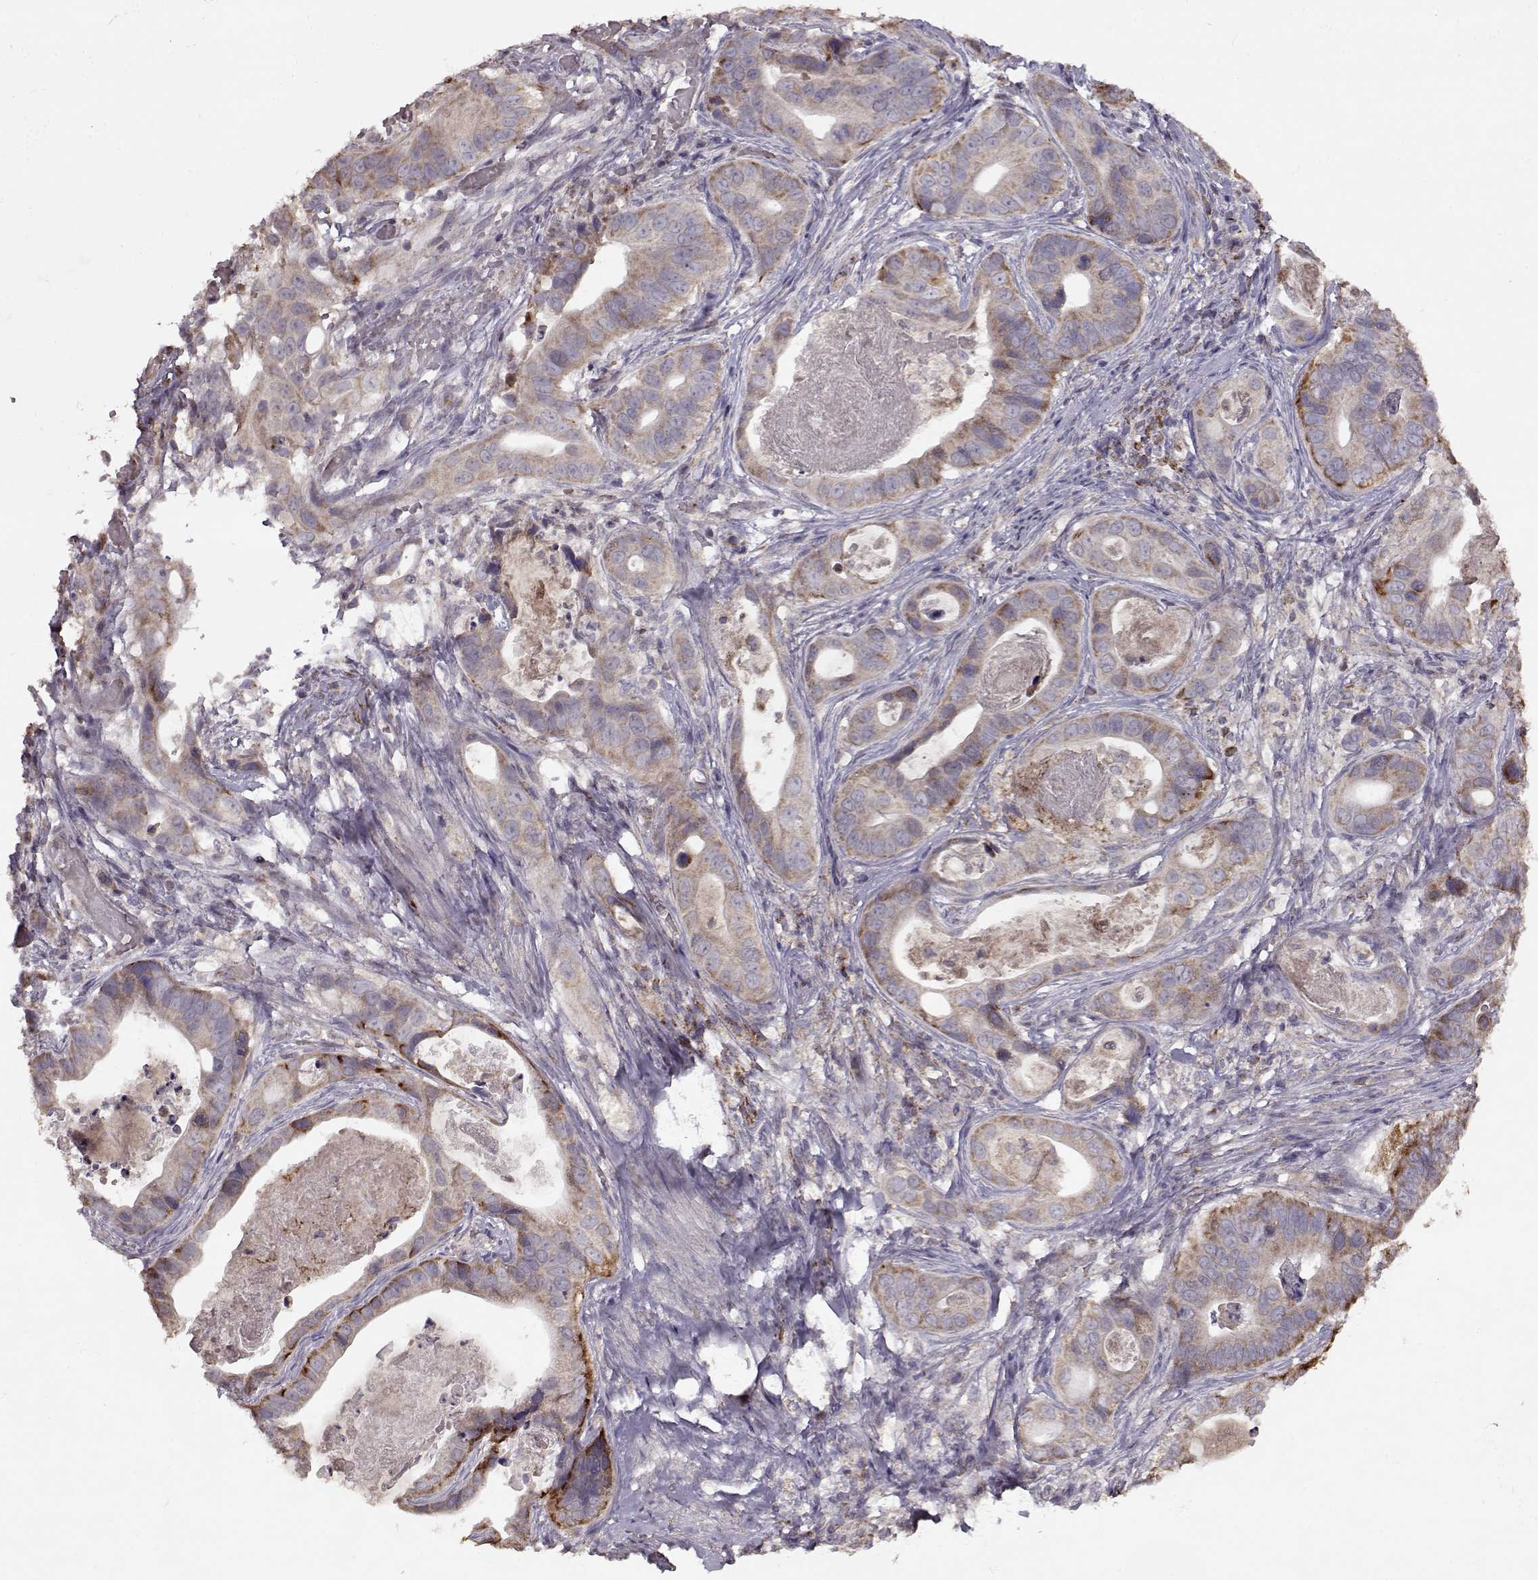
{"staining": {"intensity": "moderate", "quantity": ">75%", "location": "cytoplasmic/membranous"}, "tissue": "stomach cancer", "cell_type": "Tumor cells", "image_type": "cancer", "snomed": [{"axis": "morphology", "description": "Adenocarcinoma, NOS"}, {"axis": "topography", "description": "Stomach"}], "caption": "The immunohistochemical stain labels moderate cytoplasmic/membranous staining in tumor cells of adenocarcinoma (stomach) tissue. The staining was performed using DAB (3,3'-diaminobenzidine) to visualize the protein expression in brown, while the nuclei were stained in blue with hematoxylin (Magnification: 20x).", "gene": "CMTM3", "patient": {"sex": "male", "age": 84}}